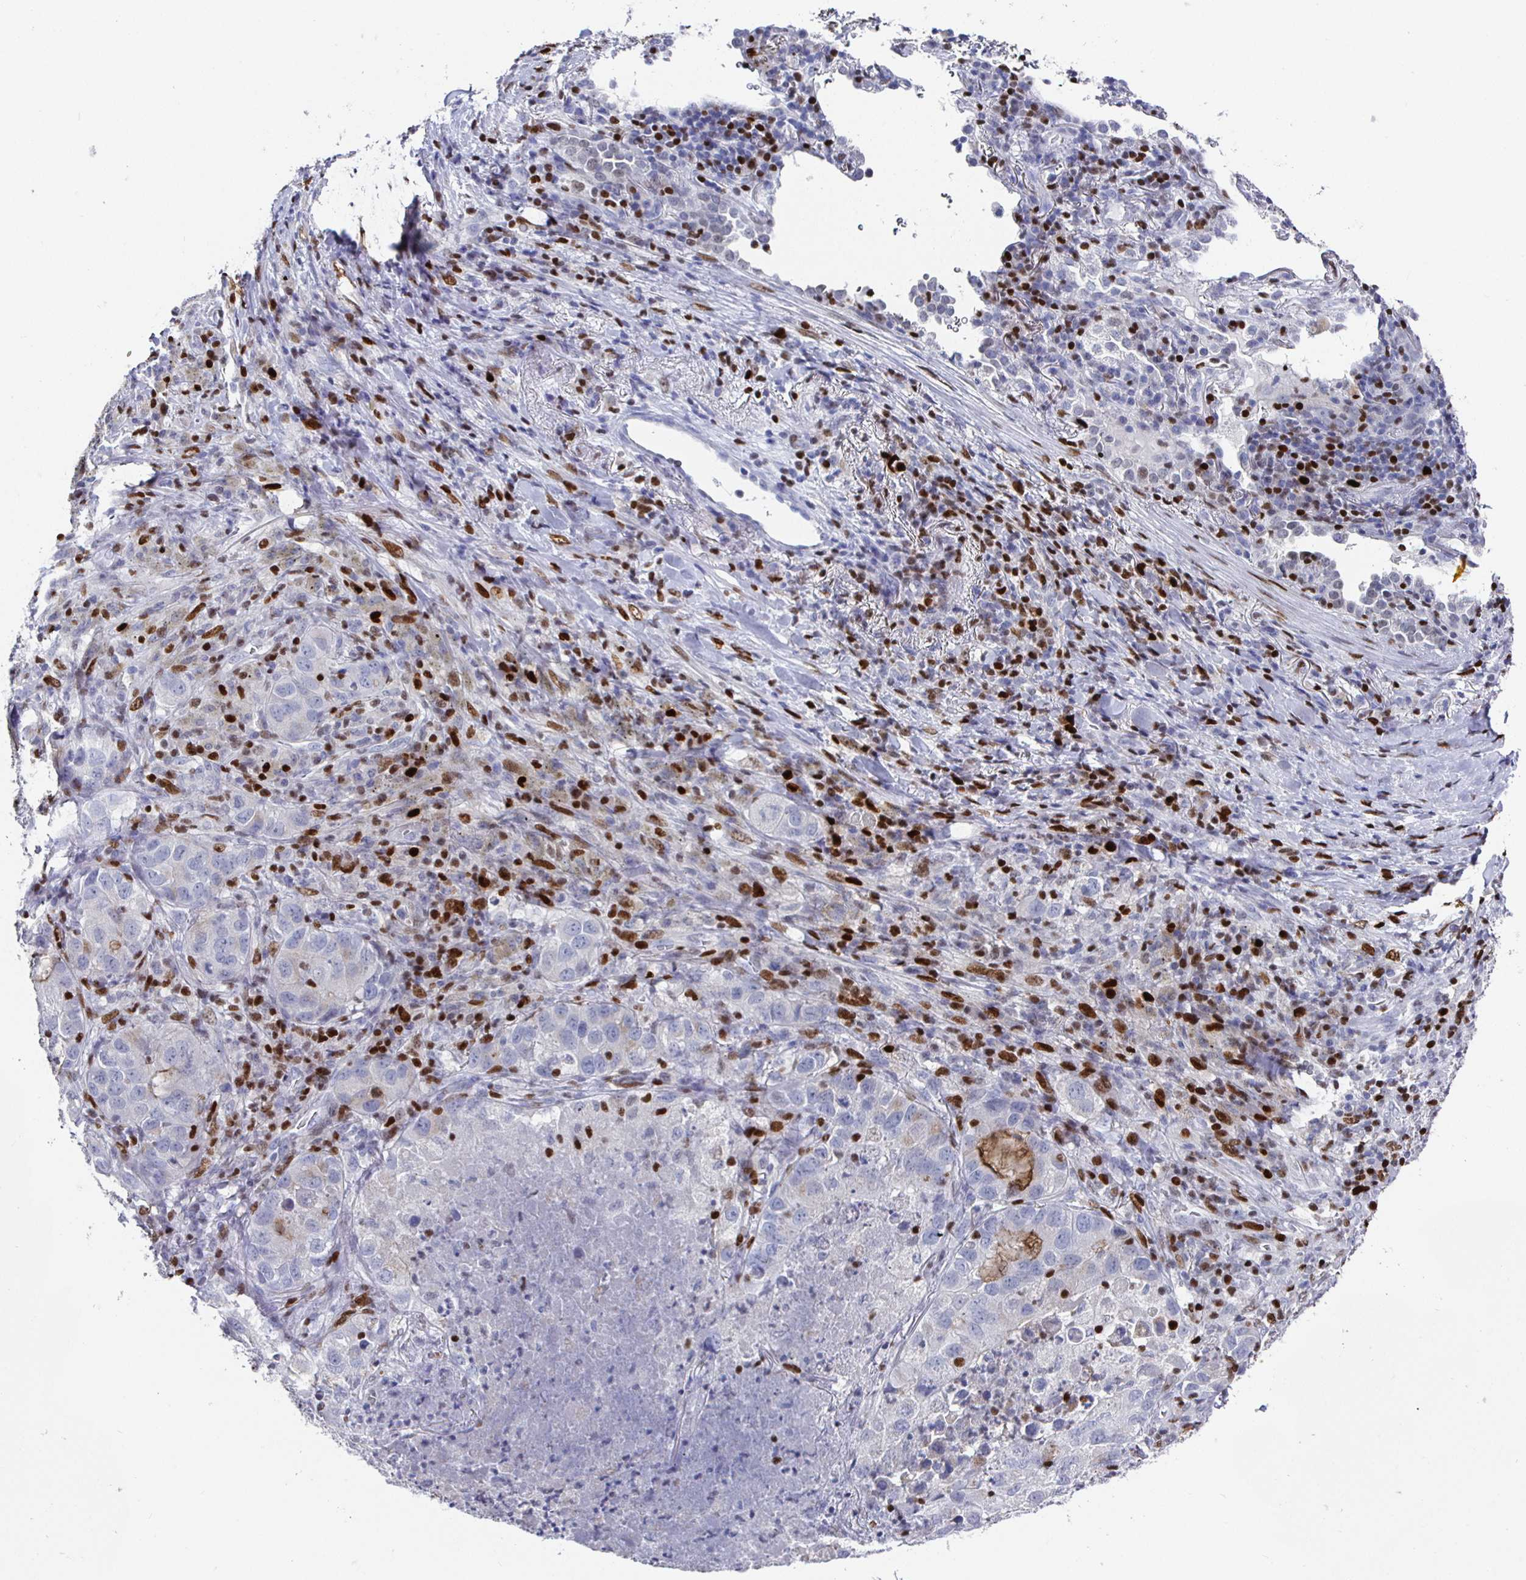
{"staining": {"intensity": "negative", "quantity": "none", "location": "none"}, "tissue": "lung cancer", "cell_type": "Tumor cells", "image_type": "cancer", "snomed": [{"axis": "morphology", "description": "Normal morphology"}, {"axis": "morphology", "description": "Adenocarcinoma, NOS"}, {"axis": "topography", "description": "Lymph node"}, {"axis": "topography", "description": "Lung"}], "caption": "This is a histopathology image of IHC staining of lung adenocarcinoma, which shows no expression in tumor cells.", "gene": "RUNX2", "patient": {"sex": "female", "age": 51}}